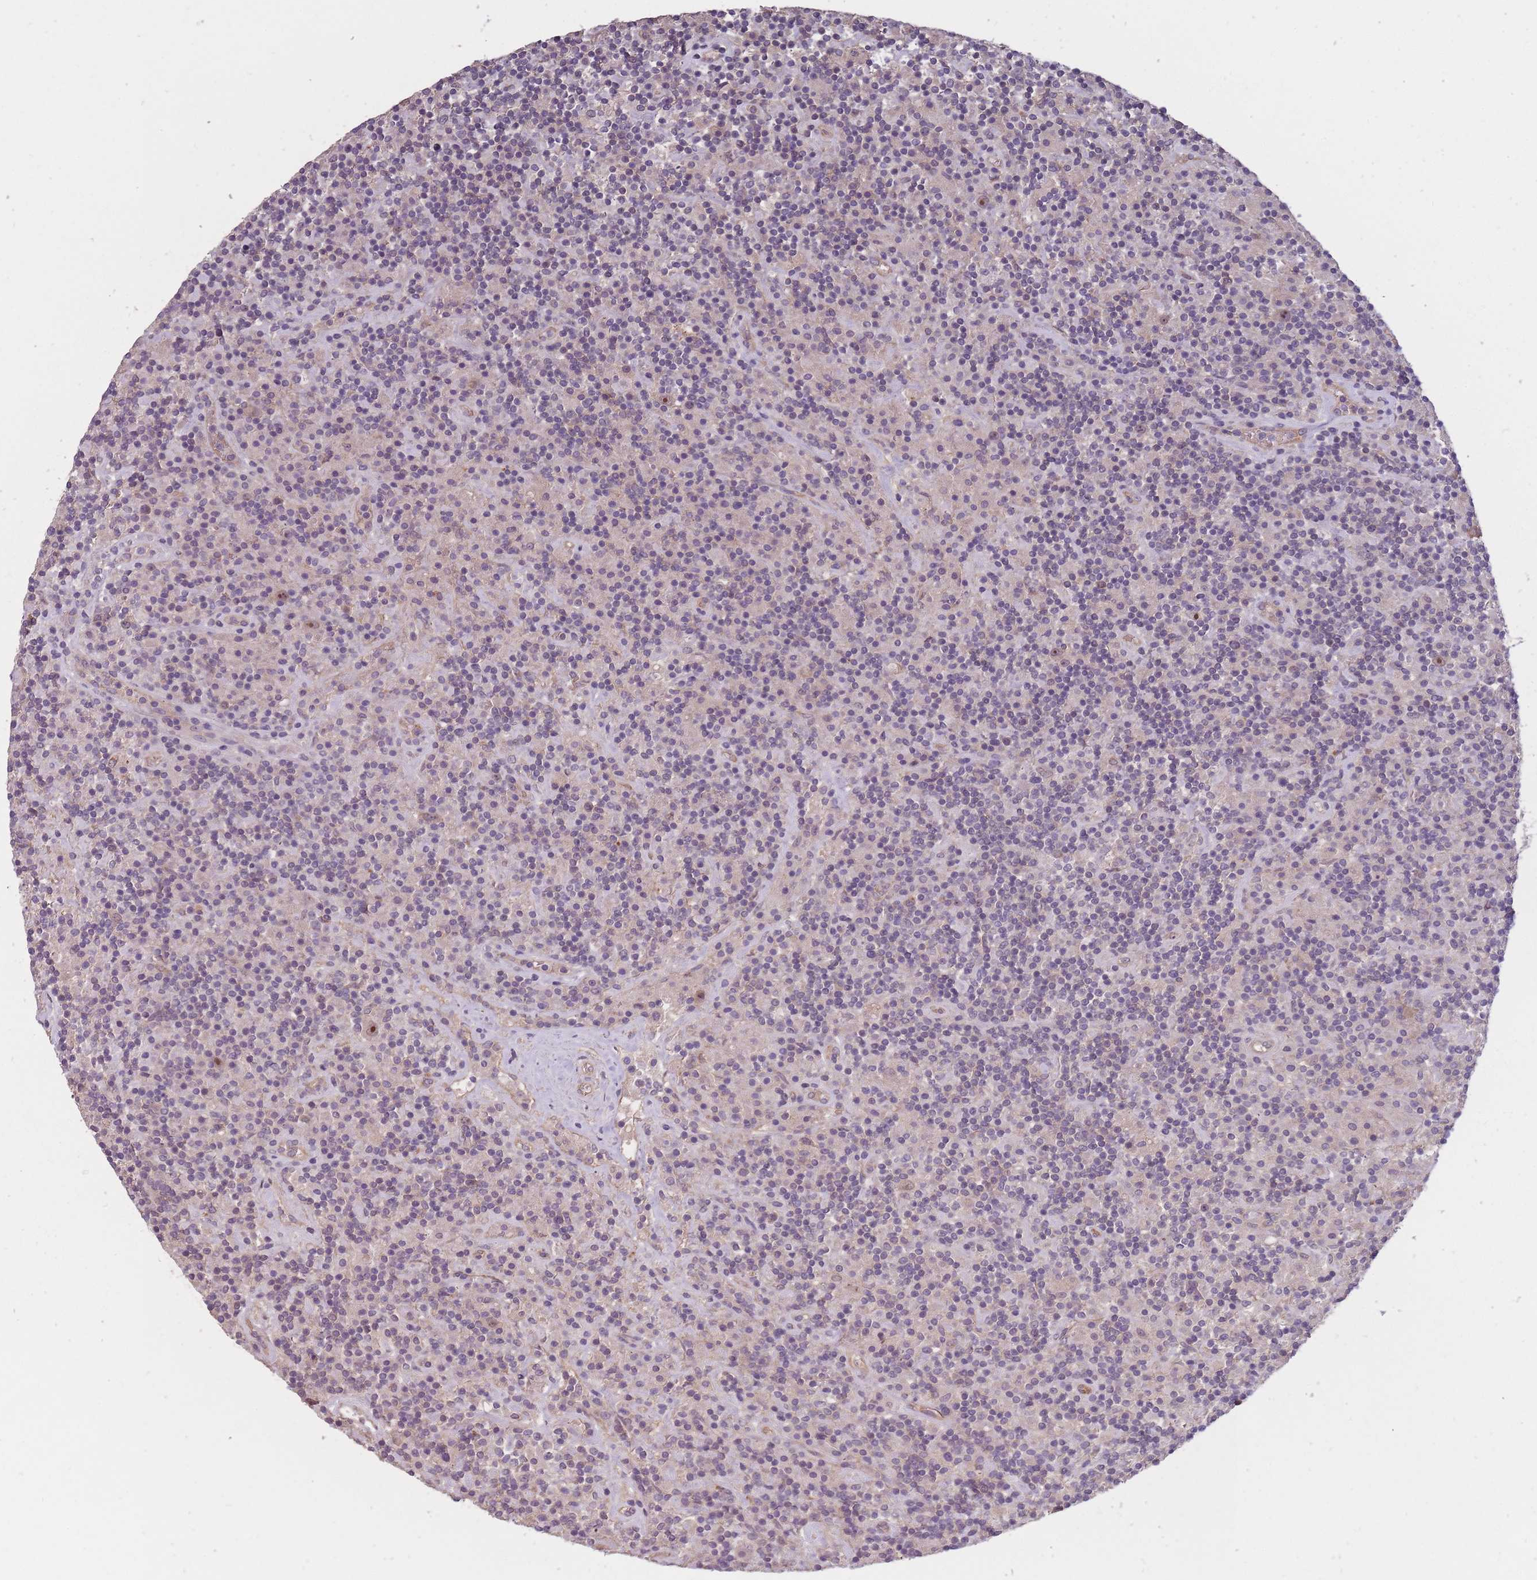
{"staining": {"intensity": "negative", "quantity": "none", "location": "none"}, "tissue": "lymphoma", "cell_type": "Tumor cells", "image_type": "cancer", "snomed": [{"axis": "morphology", "description": "Hodgkin's disease, NOS"}, {"axis": "topography", "description": "Lymph node"}], "caption": "Human Hodgkin's disease stained for a protein using immunohistochemistry displays no staining in tumor cells.", "gene": "KIAA1755", "patient": {"sex": "male", "age": 70}}